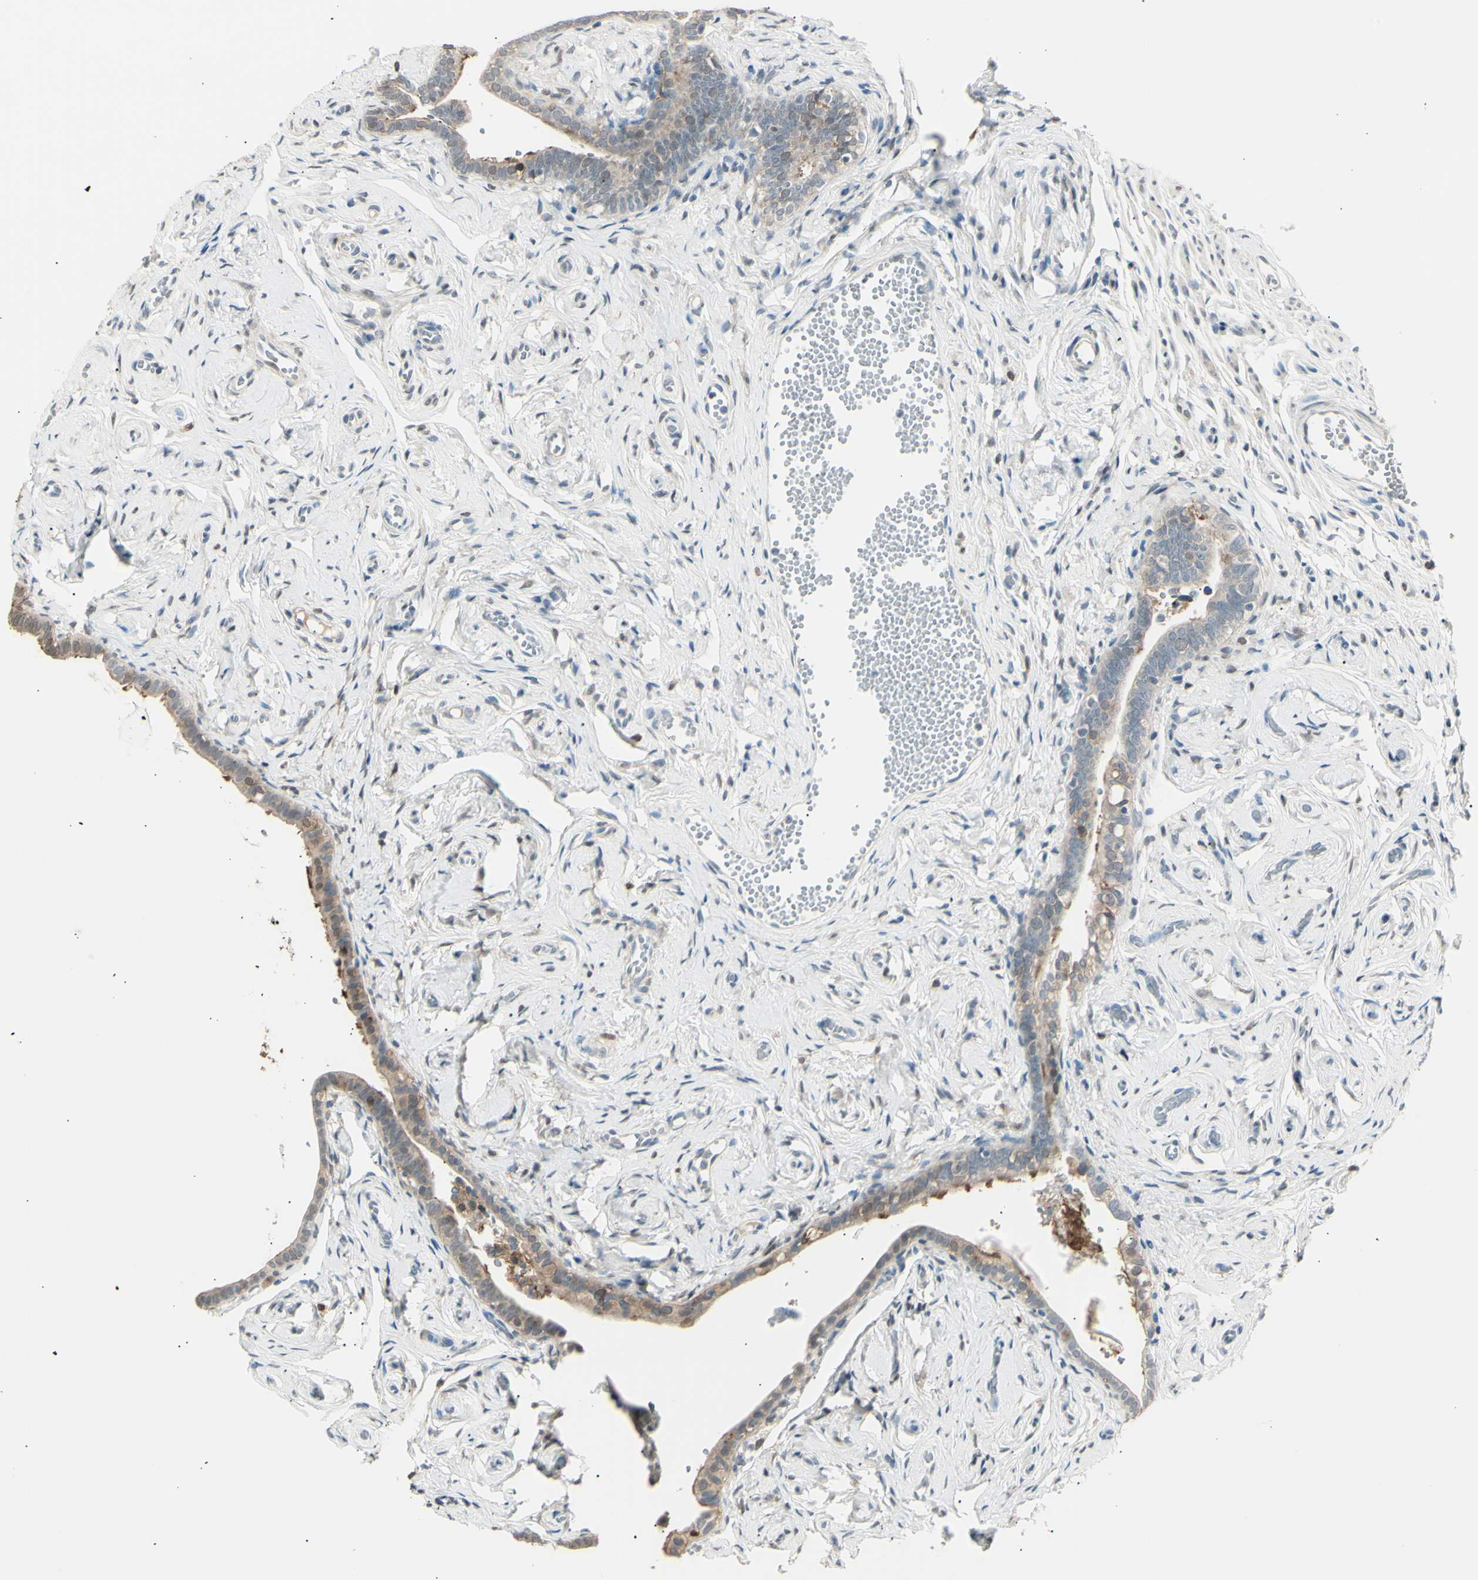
{"staining": {"intensity": "moderate", "quantity": "<25%", "location": "cytoplasmic/membranous"}, "tissue": "fallopian tube", "cell_type": "Glandular cells", "image_type": "normal", "snomed": [{"axis": "morphology", "description": "Normal tissue, NOS"}, {"axis": "topography", "description": "Fallopian tube"}], "caption": "Glandular cells display moderate cytoplasmic/membranous staining in about <25% of cells in benign fallopian tube.", "gene": "LHPP", "patient": {"sex": "female", "age": 71}}